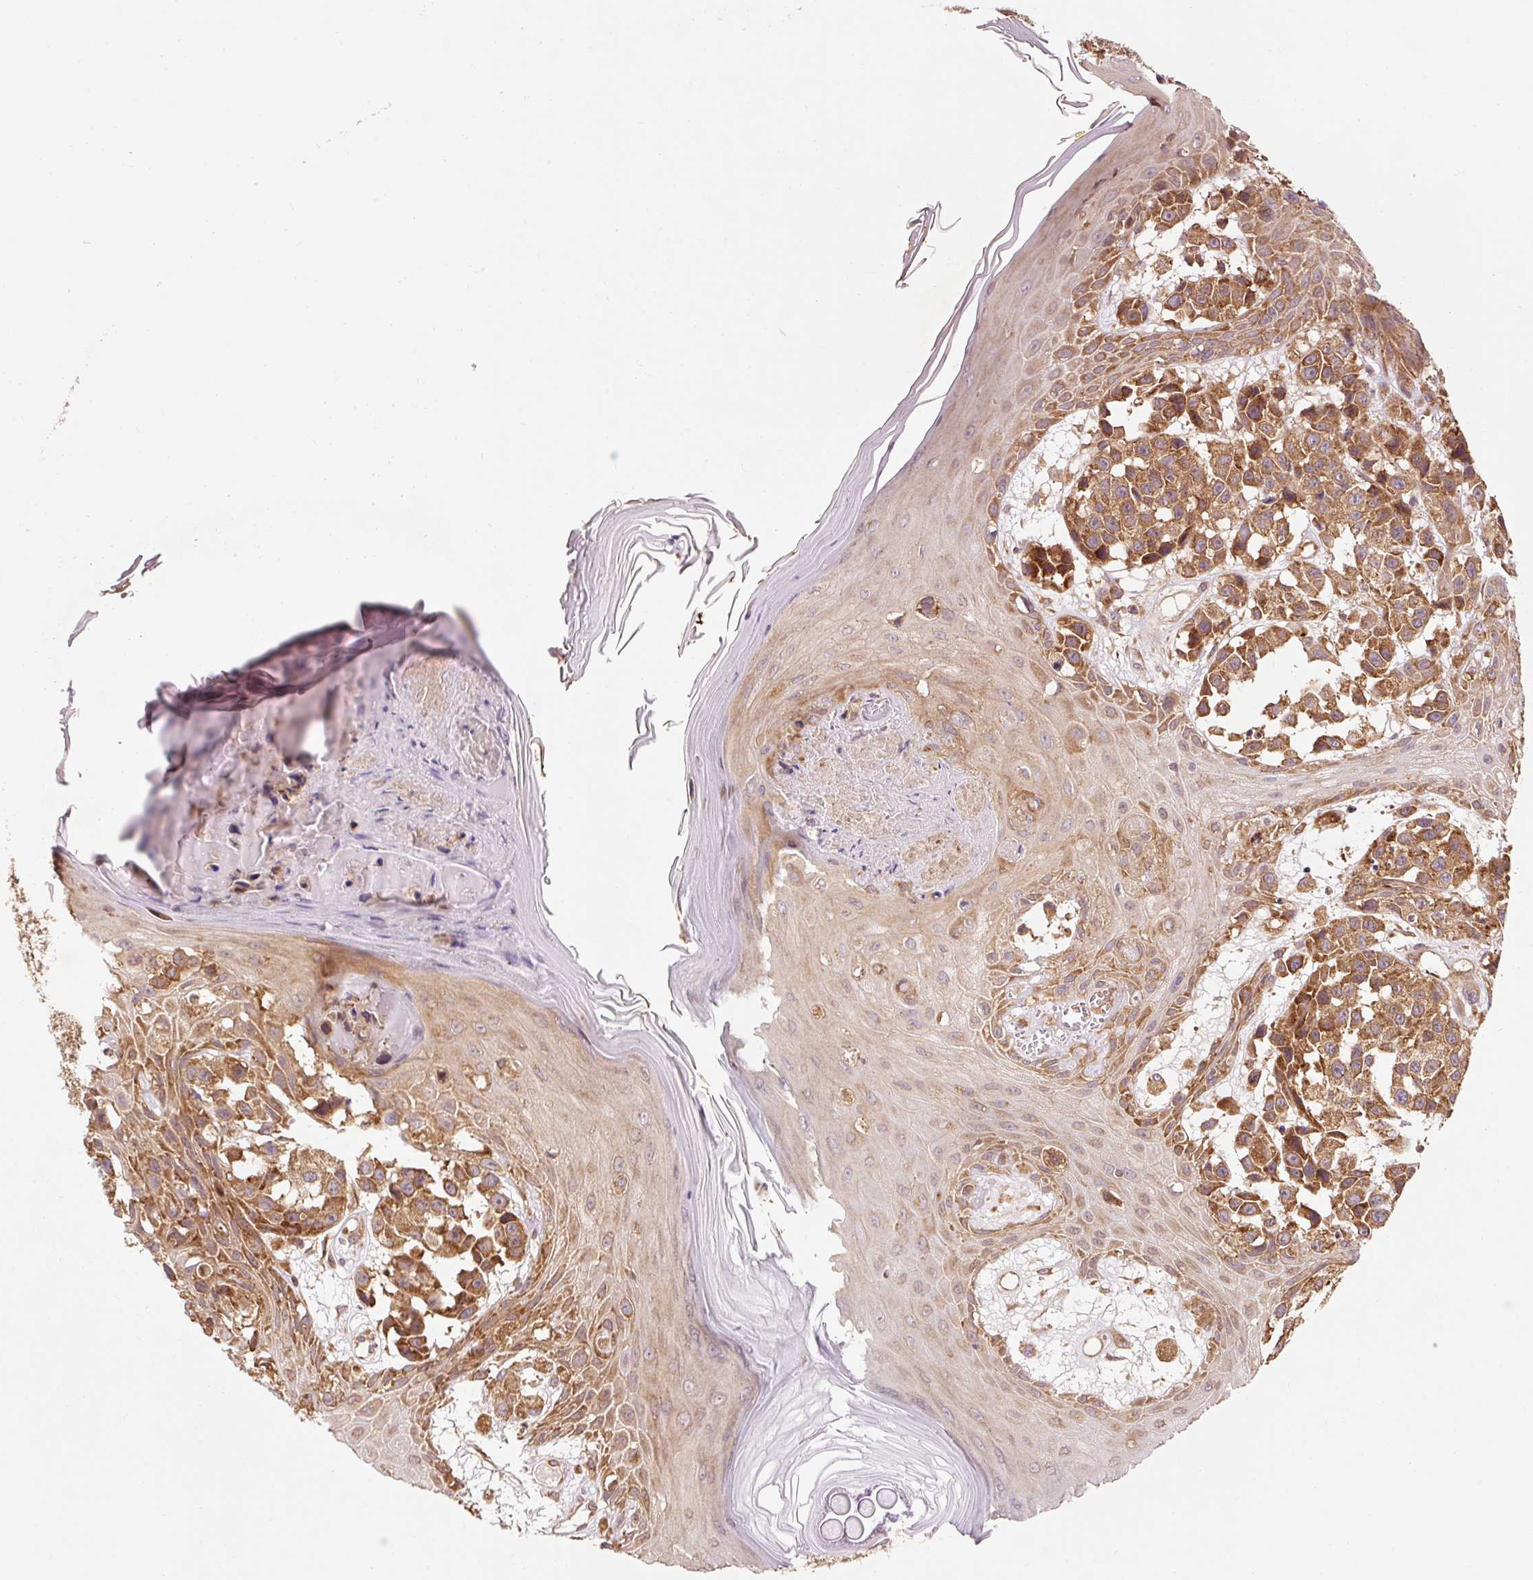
{"staining": {"intensity": "moderate", "quantity": ">75%", "location": "cytoplasmic/membranous"}, "tissue": "melanoma", "cell_type": "Tumor cells", "image_type": "cancer", "snomed": [{"axis": "morphology", "description": "Malignant melanoma, NOS"}, {"axis": "topography", "description": "Skin"}], "caption": "This micrograph shows melanoma stained with IHC to label a protein in brown. The cytoplasmic/membranous of tumor cells show moderate positivity for the protein. Nuclei are counter-stained blue.", "gene": "PDAP1", "patient": {"sex": "male", "age": 39}}